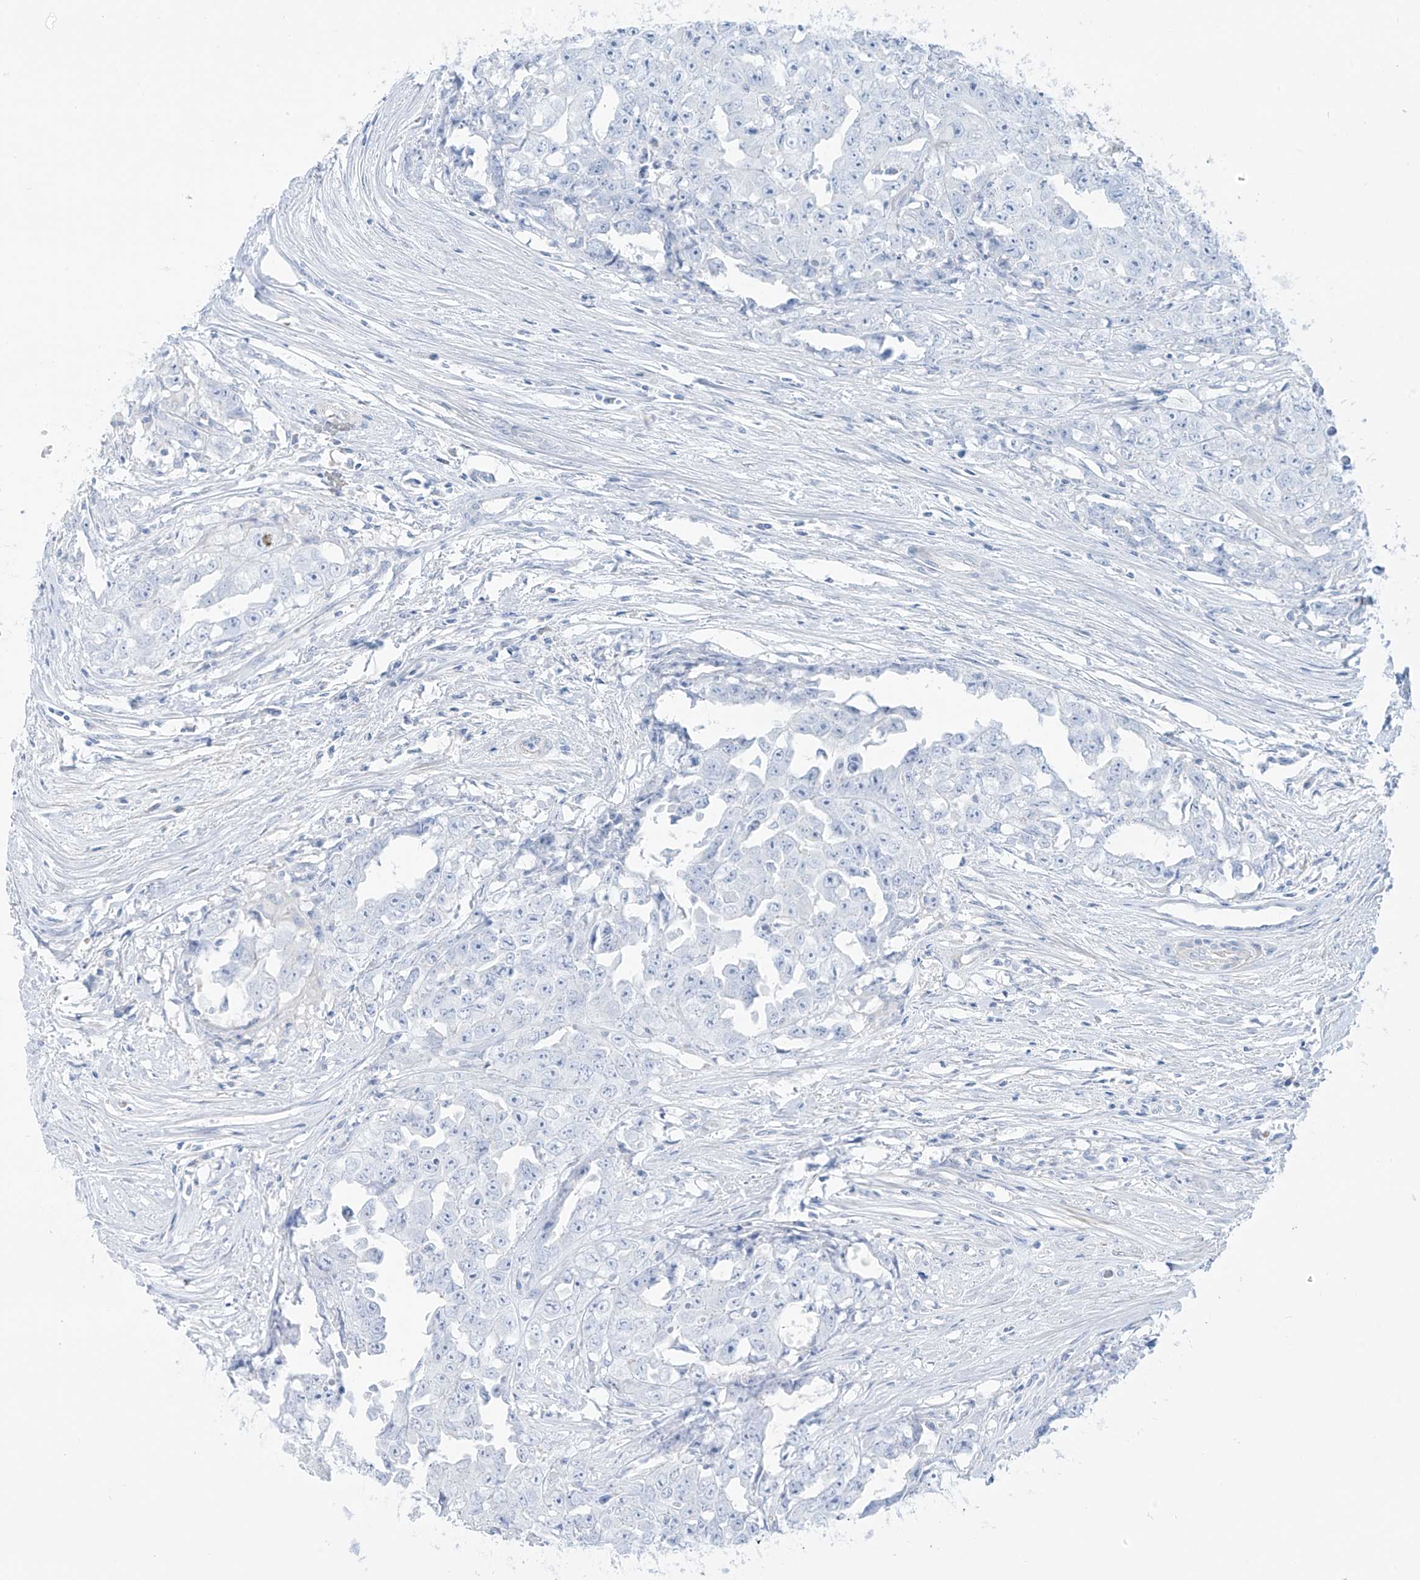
{"staining": {"intensity": "negative", "quantity": "none", "location": "none"}, "tissue": "testis cancer", "cell_type": "Tumor cells", "image_type": "cancer", "snomed": [{"axis": "morphology", "description": "Seminoma, NOS"}, {"axis": "morphology", "description": "Carcinoma, Embryonal, NOS"}, {"axis": "topography", "description": "Testis"}], "caption": "A high-resolution micrograph shows immunohistochemistry staining of testis cancer, which displays no significant positivity in tumor cells.", "gene": "SLC26A3", "patient": {"sex": "male", "age": 43}}